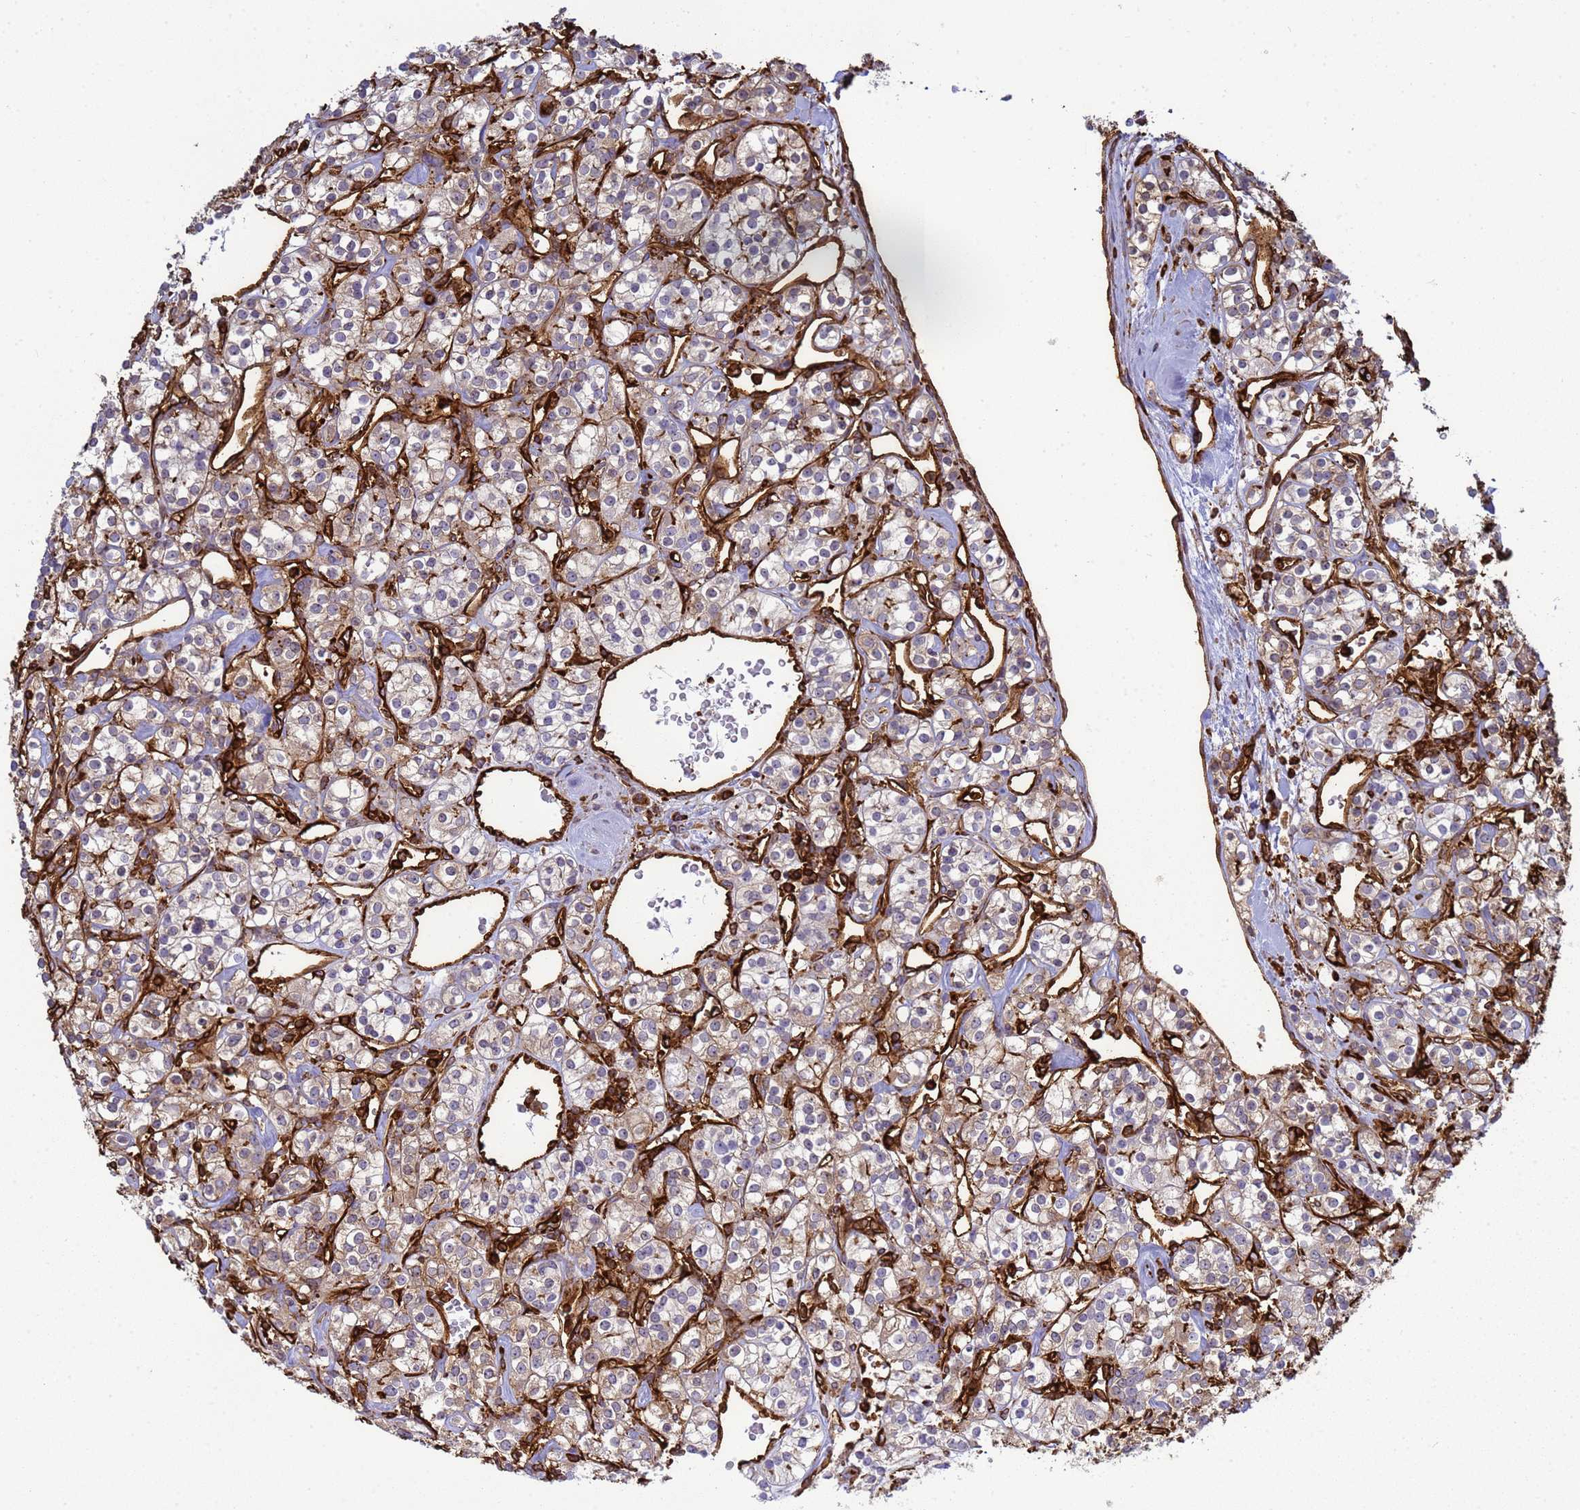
{"staining": {"intensity": "moderate", "quantity": "<25%", "location": "cytoplasmic/membranous"}, "tissue": "renal cancer", "cell_type": "Tumor cells", "image_type": "cancer", "snomed": [{"axis": "morphology", "description": "Adenocarcinoma, NOS"}, {"axis": "topography", "description": "Kidney"}], "caption": "Human renal adenocarcinoma stained with a brown dye reveals moderate cytoplasmic/membranous positive positivity in approximately <25% of tumor cells.", "gene": "ZBTB8OS", "patient": {"sex": "male", "age": 77}}